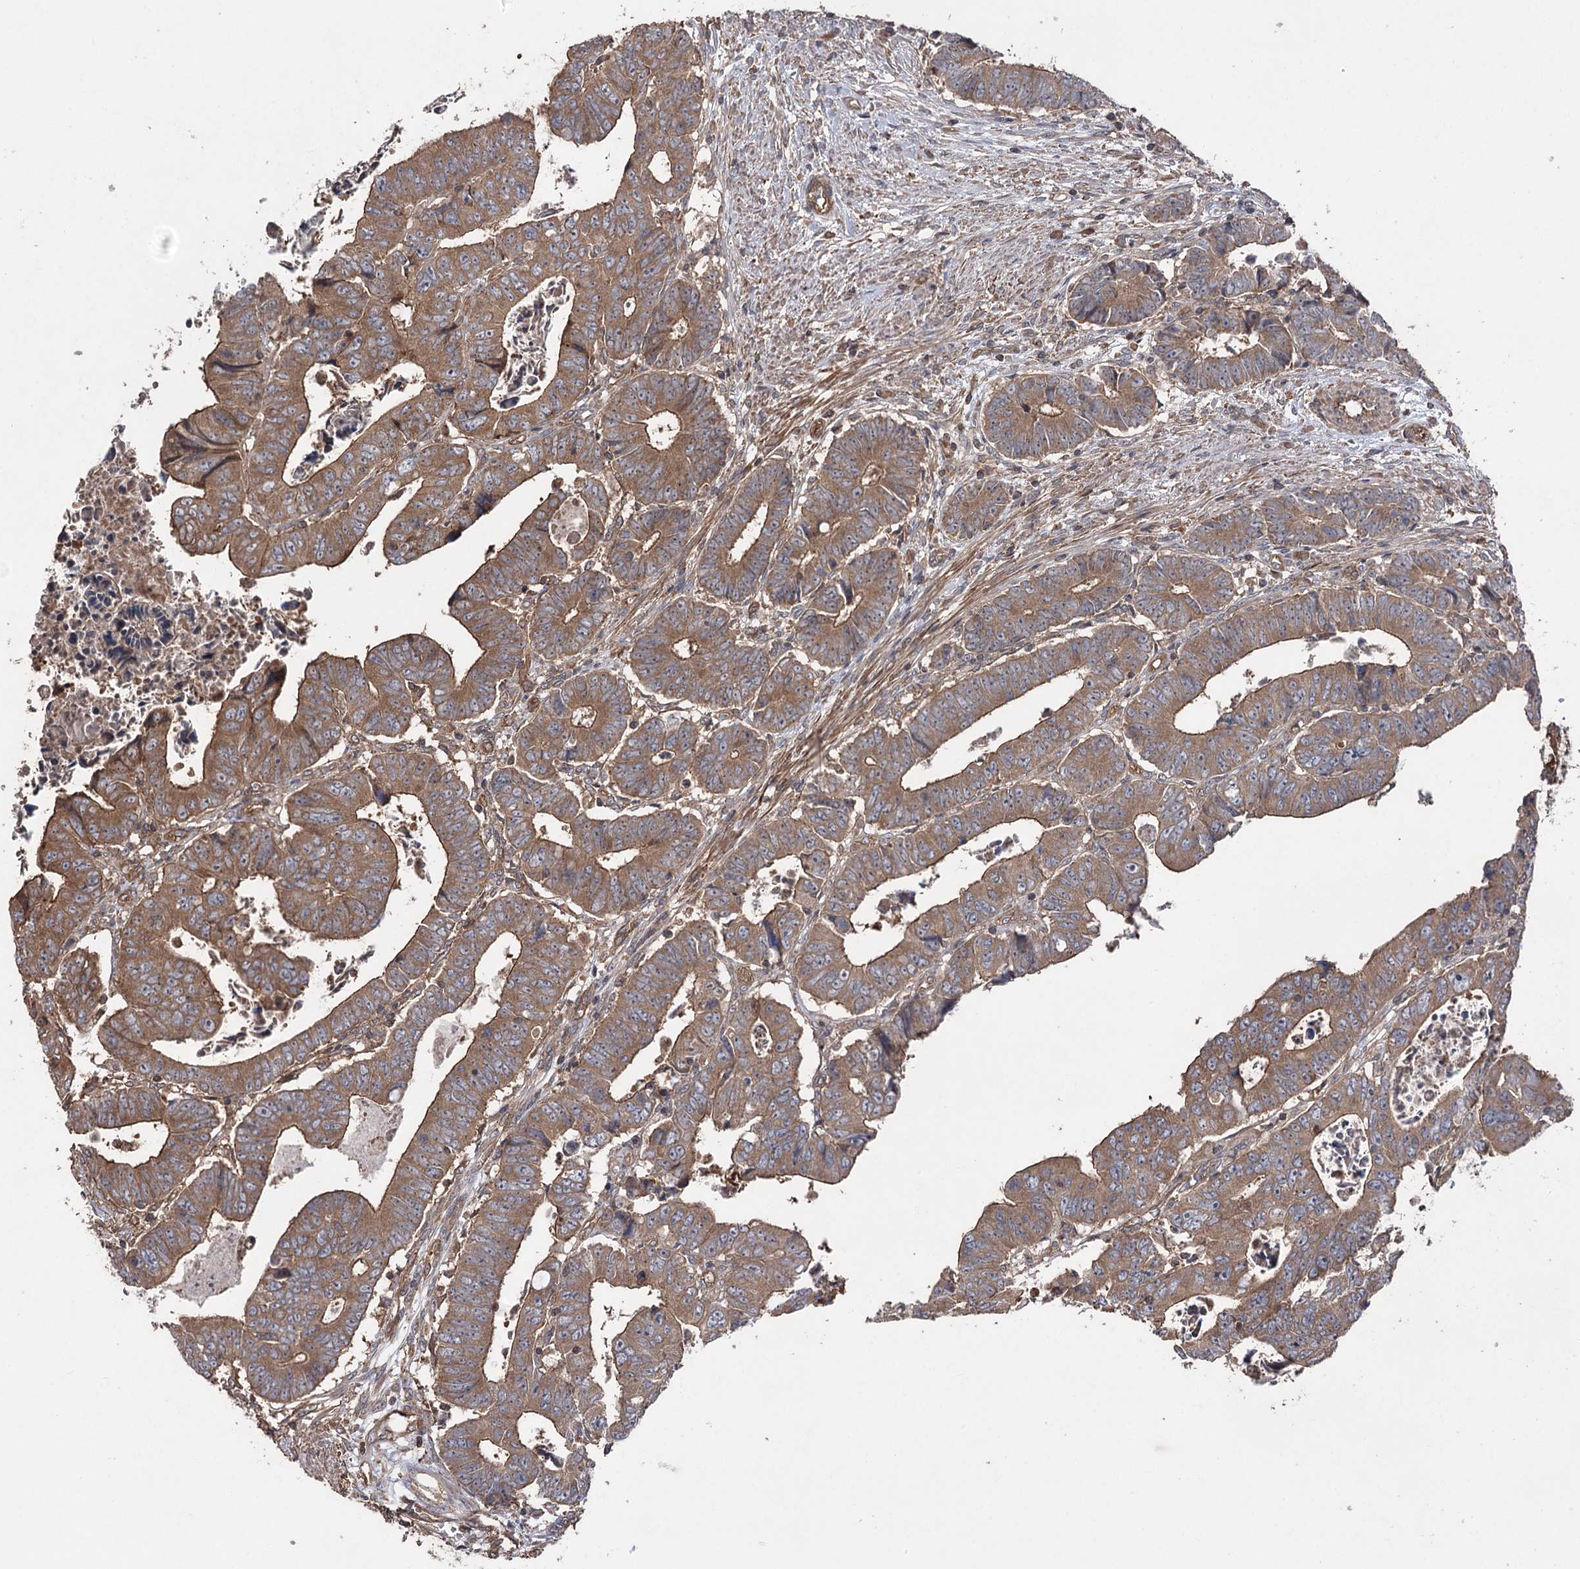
{"staining": {"intensity": "moderate", "quantity": ">75%", "location": "cytoplasmic/membranous"}, "tissue": "colorectal cancer", "cell_type": "Tumor cells", "image_type": "cancer", "snomed": [{"axis": "morphology", "description": "Normal tissue, NOS"}, {"axis": "morphology", "description": "Adenocarcinoma, NOS"}, {"axis": "topography", "description": "Rectum"}], "caption": "Immunohistochemical staining of adenocarcinoma (colorectal) exhibits moderate cytoplasmic/membranous protein expression in approximately >75% of tumor cells.", "gene": "LARS2", "patient": {"sex": "female", "age": 65}}